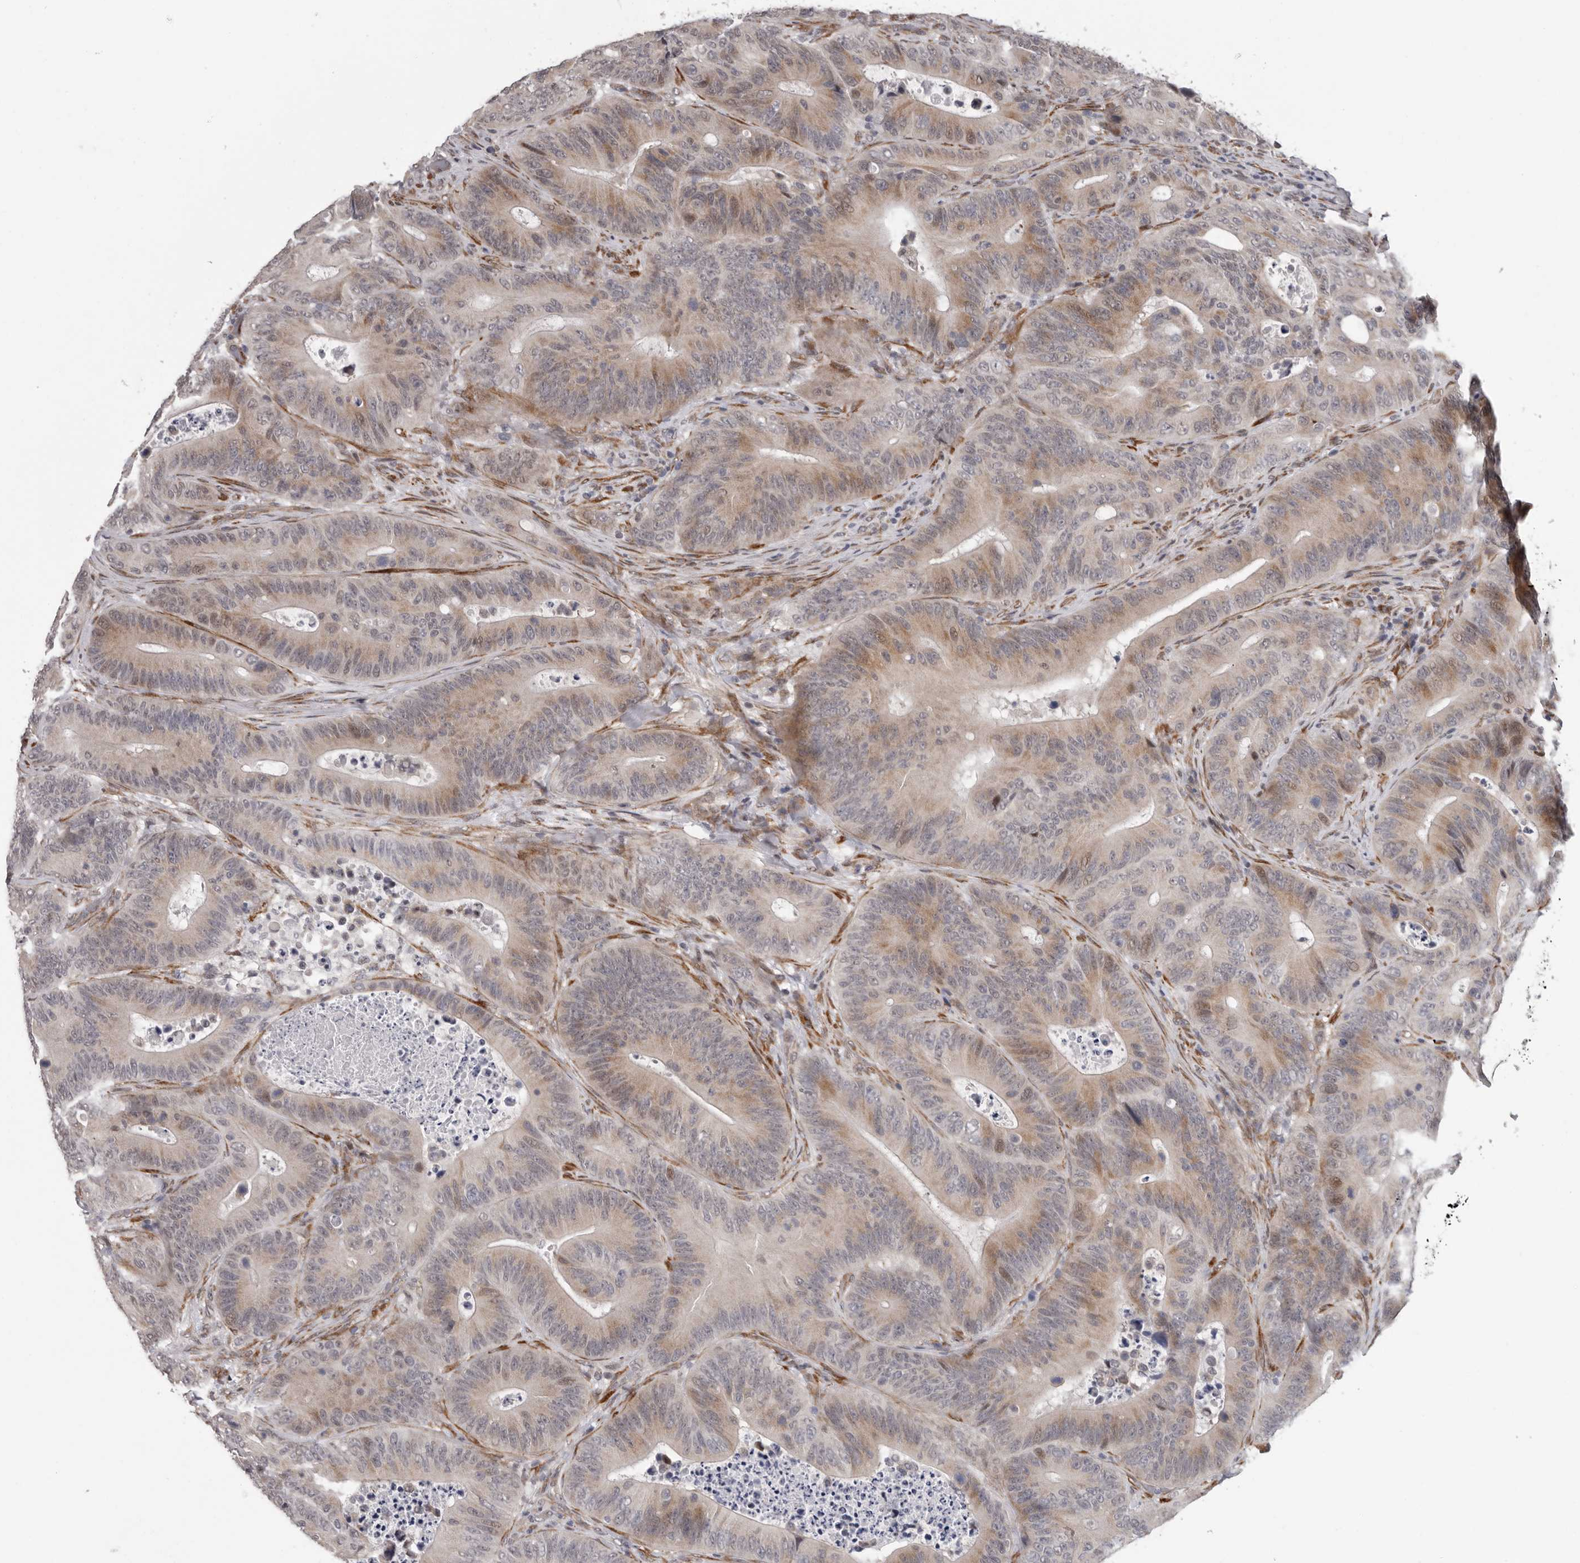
{"staining": {"intensity": "weak", "quantity": "25%-75%", "location": "cytoplasmic/membranous,nuclear"}, "tissue": "colorectal cancer", "cell_type": "Tumor cells", "image_type": "cancer", "snomed": [{"axis": "morphology", "description": "Adenocarcinoma, NOS"}, {"axis": "topography", "description": "Colon"}], "caption": "Colorectal adenocarcinoma was stained to show a protein in brown. There is low levels of weak cytoplasmic/membranous and nuclear staining in approximately 25%-75% of tumor cells.", "gene": "RALGPS2", "patient": {"sex": "male", "age": 83}}